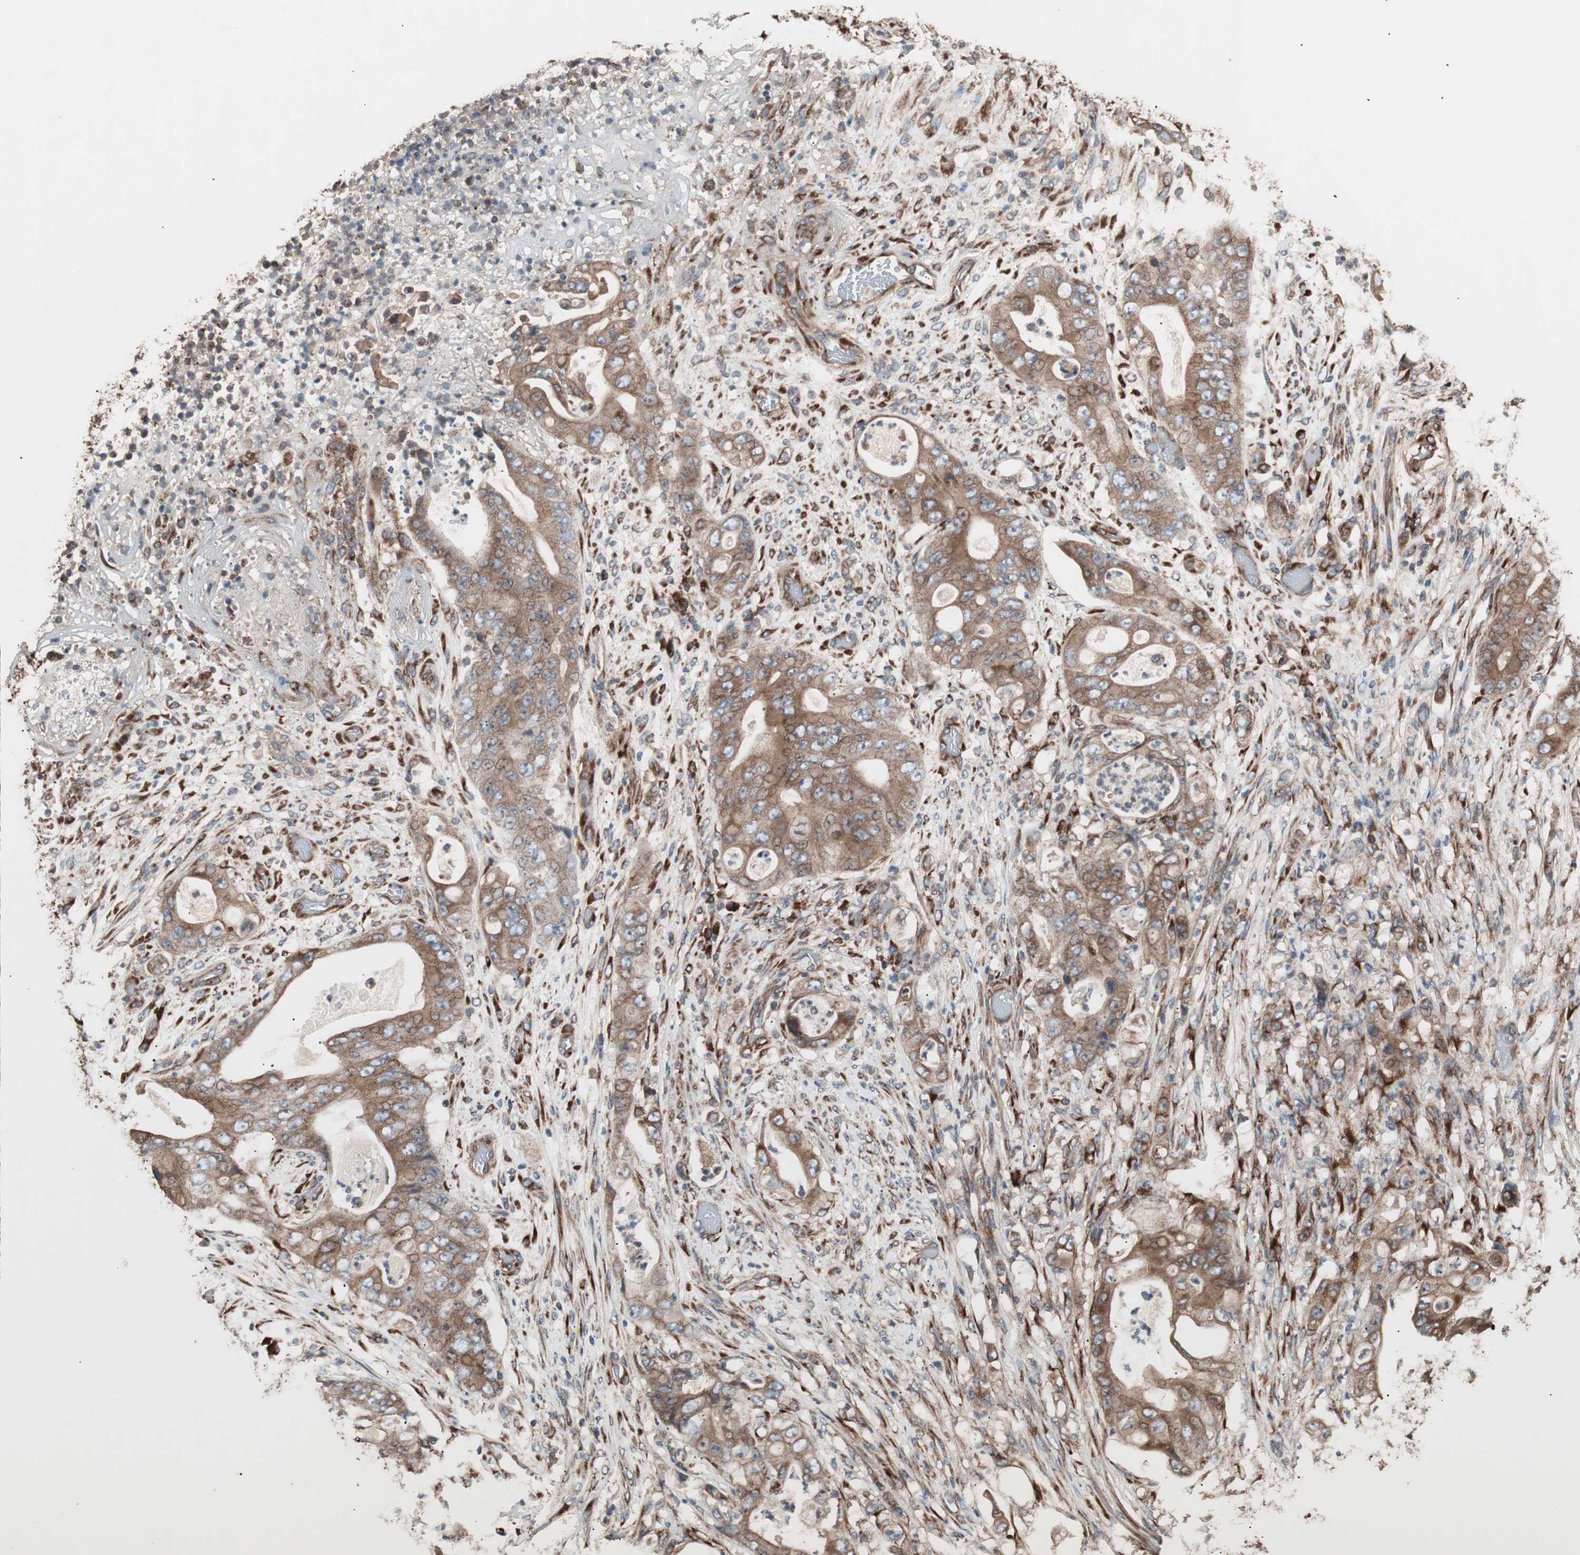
{"staining": {"intensity": "strong", "quantity": ">75%", "location": "cytoplasmic/membranous"}, "tissue": "stomach cancer", "cell_type": "Tumor cells", "image_type": "cancer", "snomed": [{"axis": "morphology", "description": "Adenocarcinoma, NOS"}, {"axis": "topography", "description": "Stomach"}], "caption": "Strong cytoplasmic/membranous protein staining is identified in about >75% of tumor cells in stomach adenocarcinoma.", "gene": "LZTS1", "patient": {"sex": "female", "age": 73}}